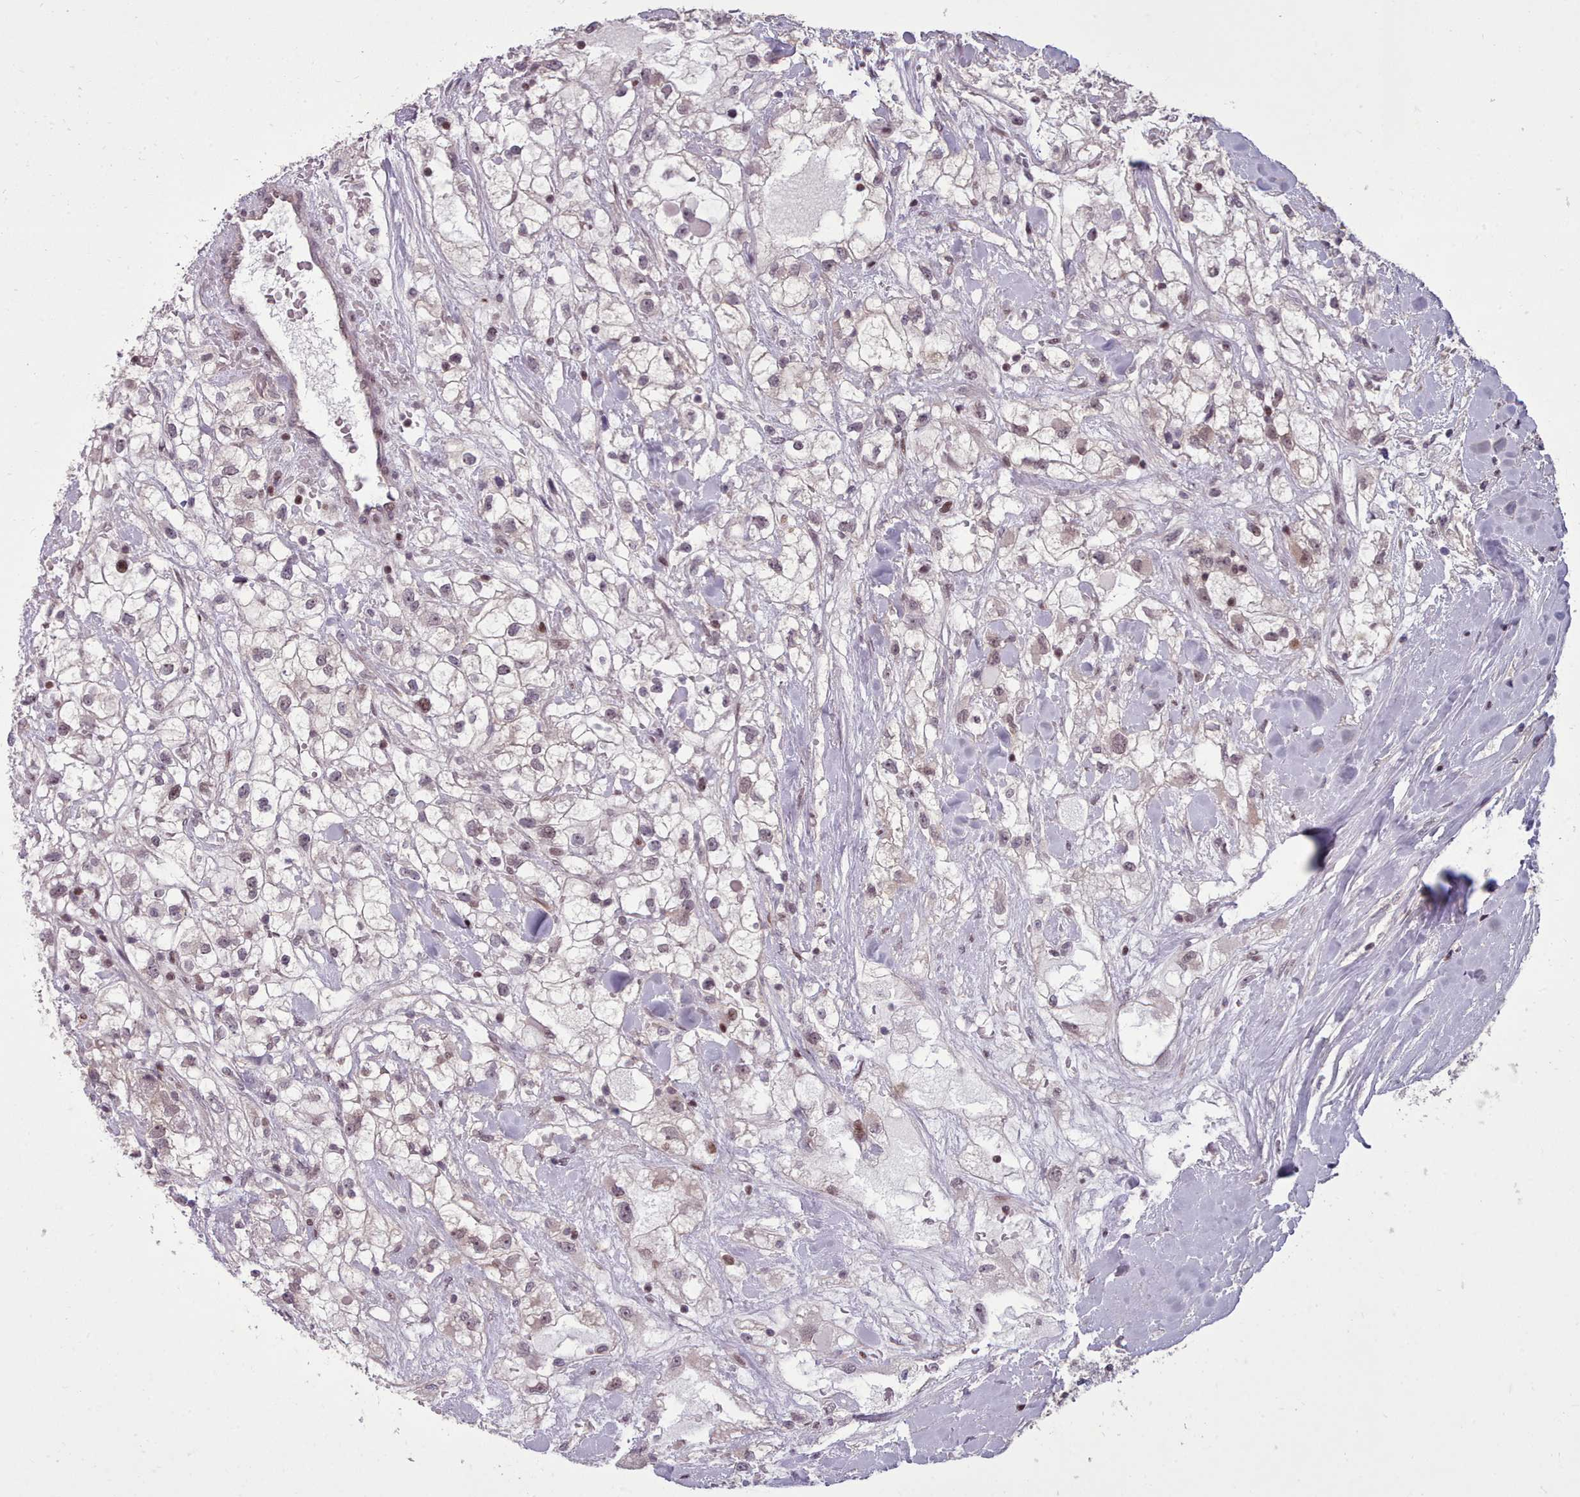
{"staining": {"intensity": "weak", "quantity": ">75%", "location": "nuclear"}, "tissue": "renal cancer", "cell_type": "Tumor cells", "image_type": "cancer", "snomed": [{"axis": "morphology", "description": "Adenocarcinoma, NOS"}, {"axis": "topography", "description": "Kidney"}], "caption": "This image reveals immunohistochemistry (IHC) staining of renal cancer, with low weak nuclear expression in about >75% of tumor cells.", "gene": "ENSA", "patient": {"sex": "male", "age": 59}}